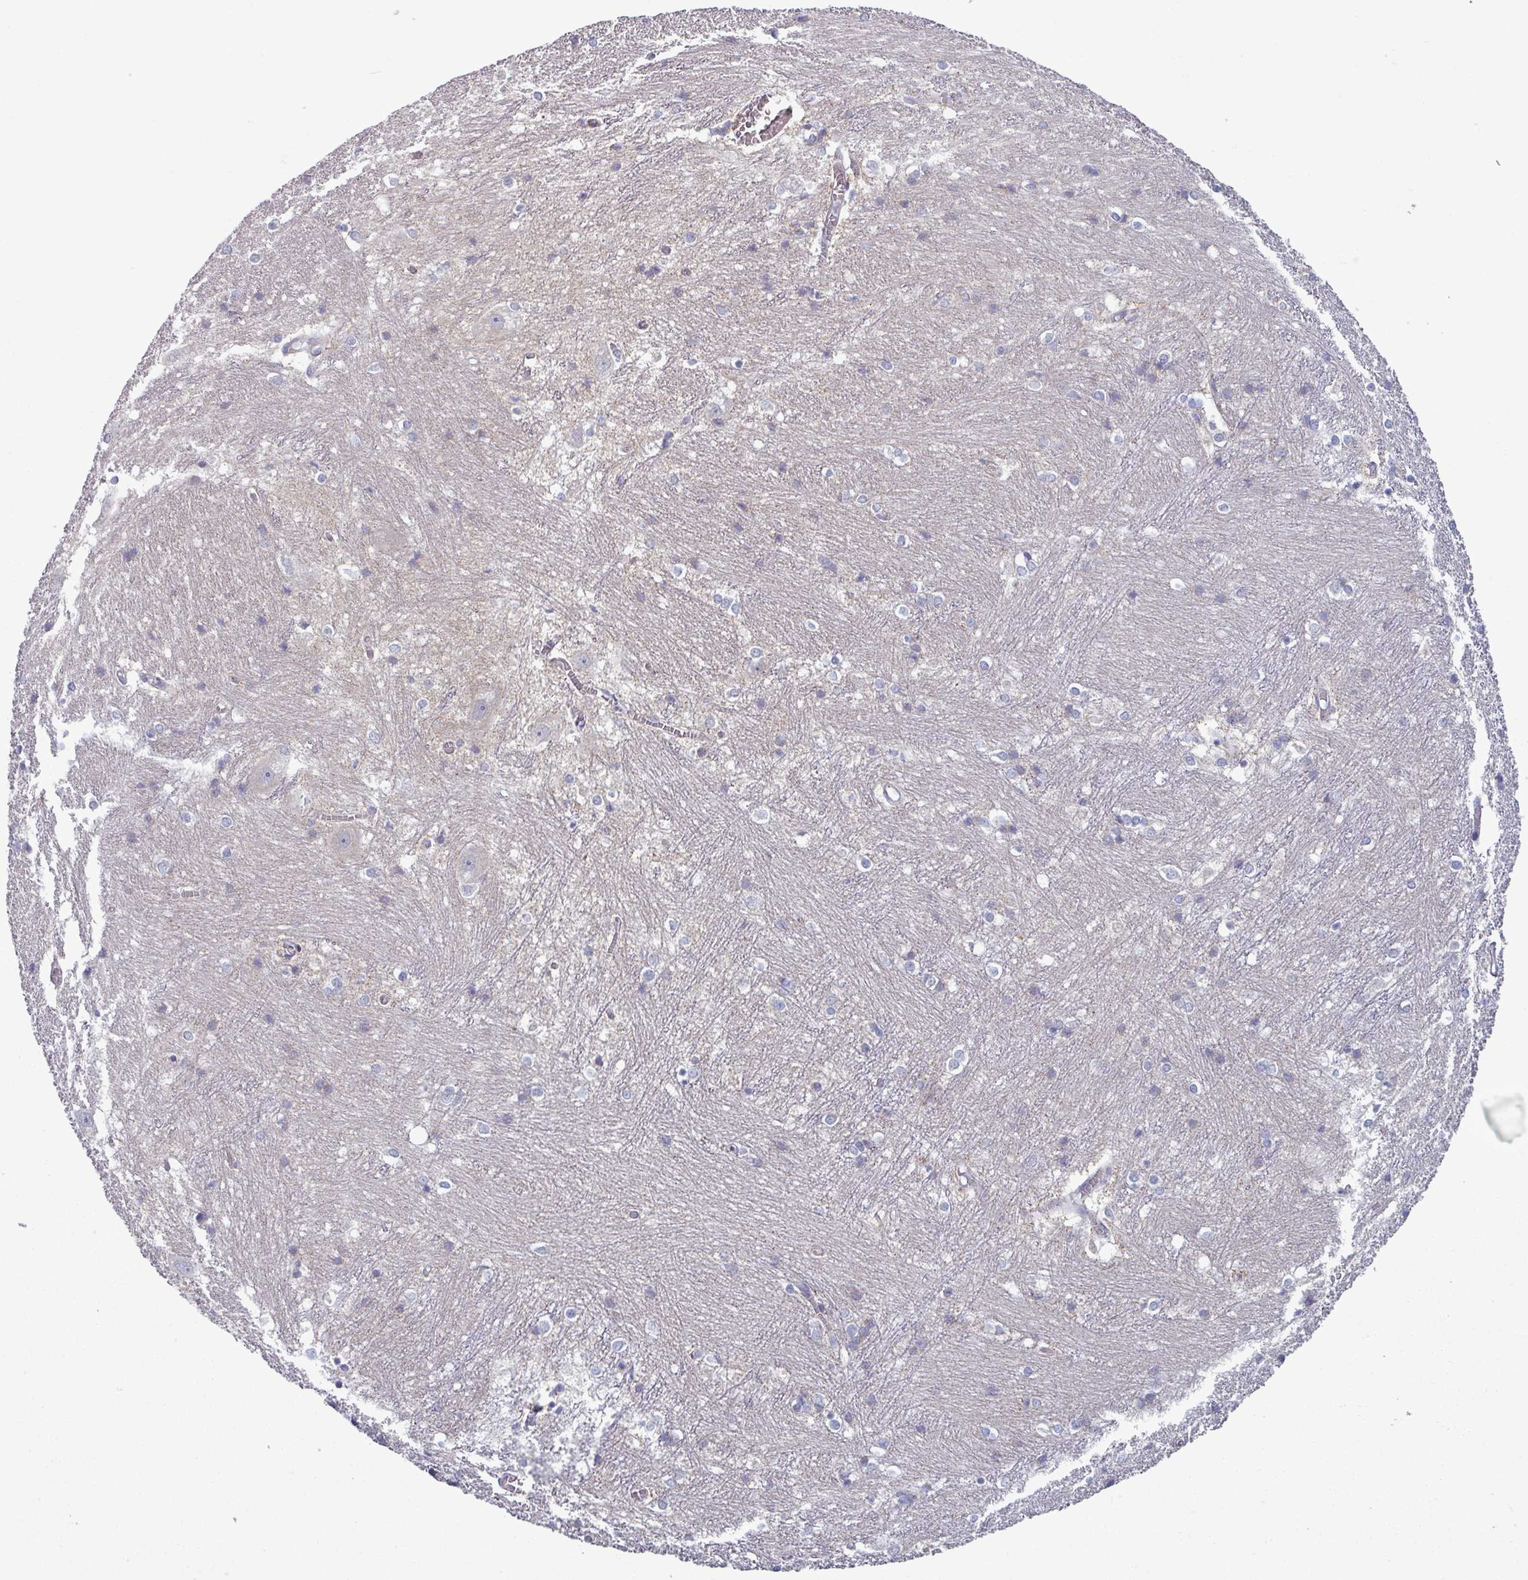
{"staining": {"intensity": "moderate", "quantity": "<25%", "location": "nuclear"}, "tissue": "caudate", "cell_type": "Glial cells", "image_type": "normal", "snomed": [{"axis": "morphology", "description": "Normal tissue, NOS"}, {"axis": "topography", "description": "Lateral ventricle wall"}], "caption": "High-magnification brightfield microscopy of benign caudate stained with DAB (brown) and counterstained with hematoxylin (blue). glial cells exhibit moderate nuclear expression is seen in about<25% of cells.", "gene": "ZNF615", "patient": {"sex": "male", "age": 37}}